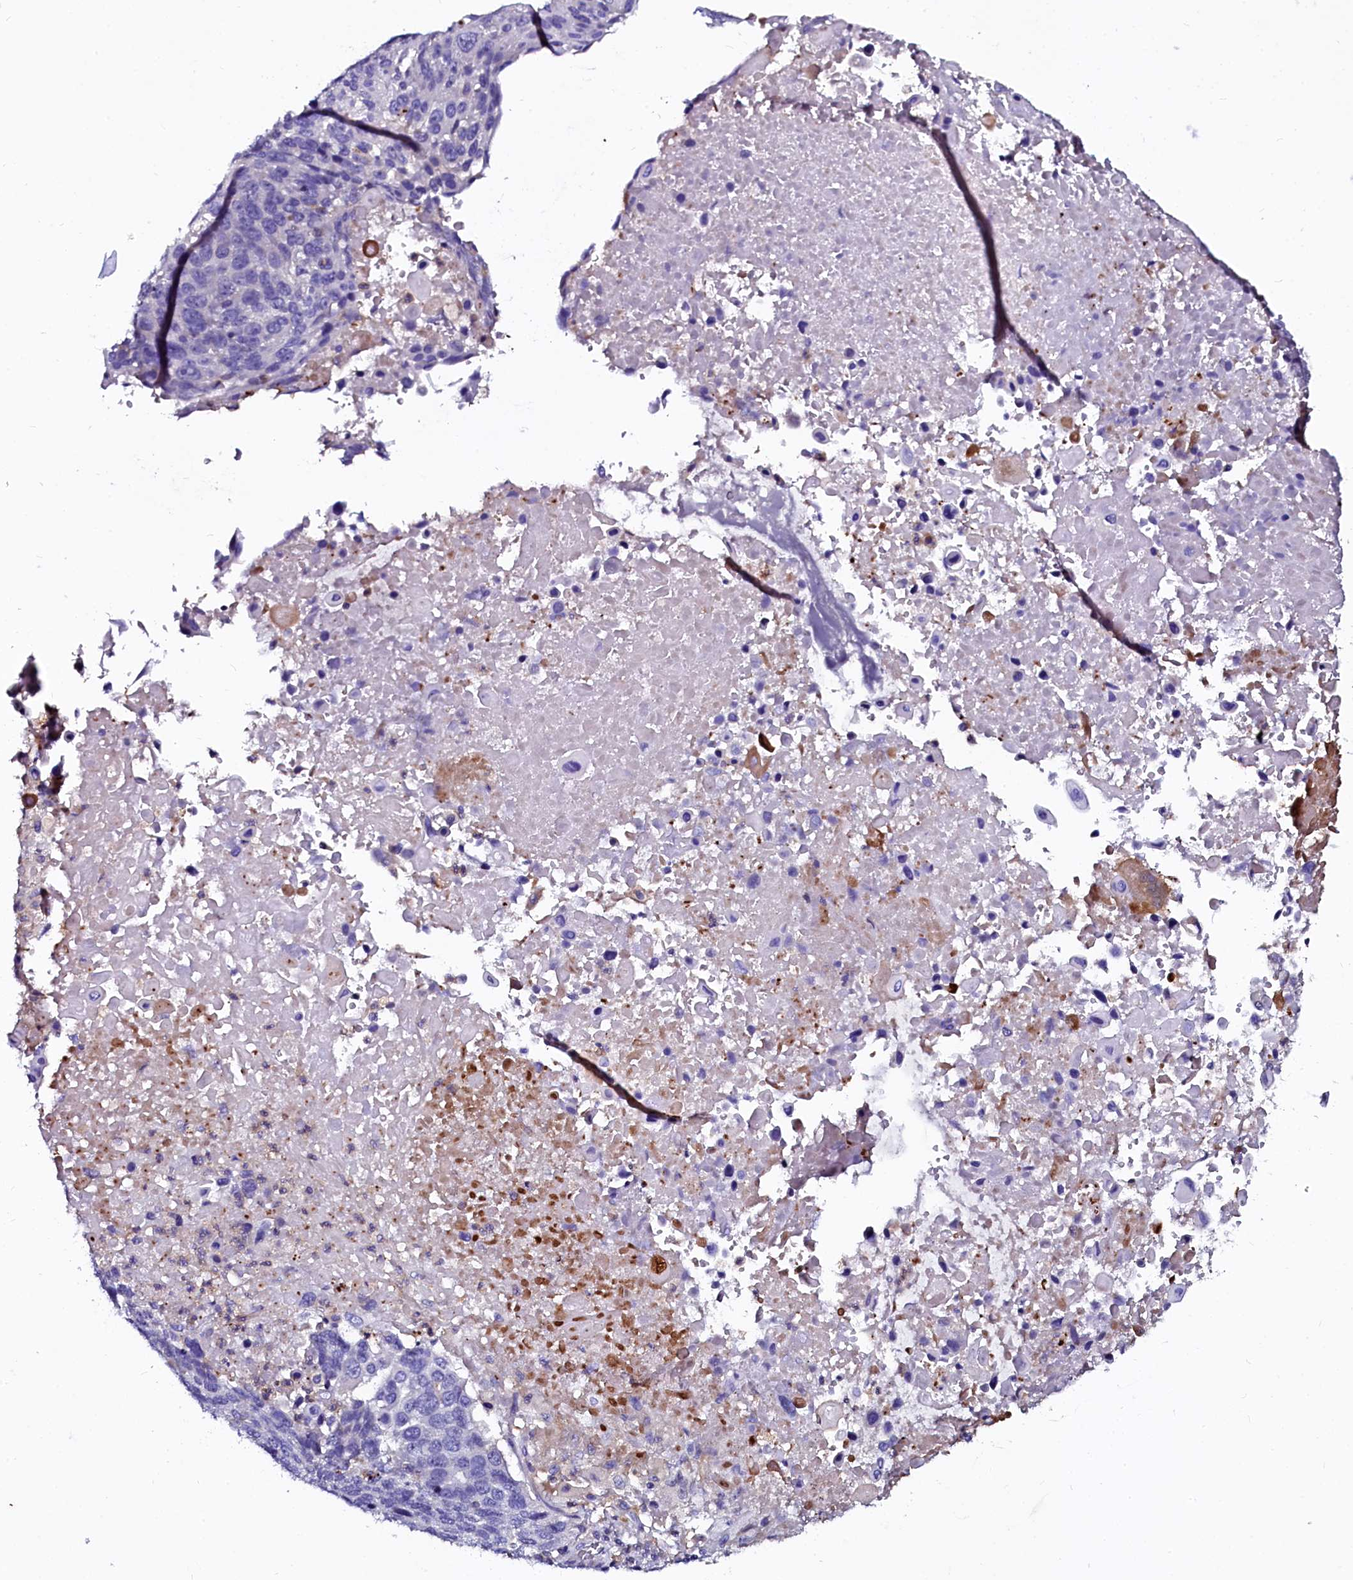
{"staining": {"intensity": "negative", "quantity": "none", "location": "none"}, "tissue": "lung cancer", "cell_type": "Tumor cells", "image_type": "cancer", "snomed": [{"axis": "morphology", "description": "Squamous cell carcinoma, NOS"}, {"axis": "topography", "description": "Lung"}], "caption": "Lung cancer stained for a protein using IHC exhibits no staining tumor cells.", "gene": "OTOL1", "patient": {"sex": "male", "age": 66}}